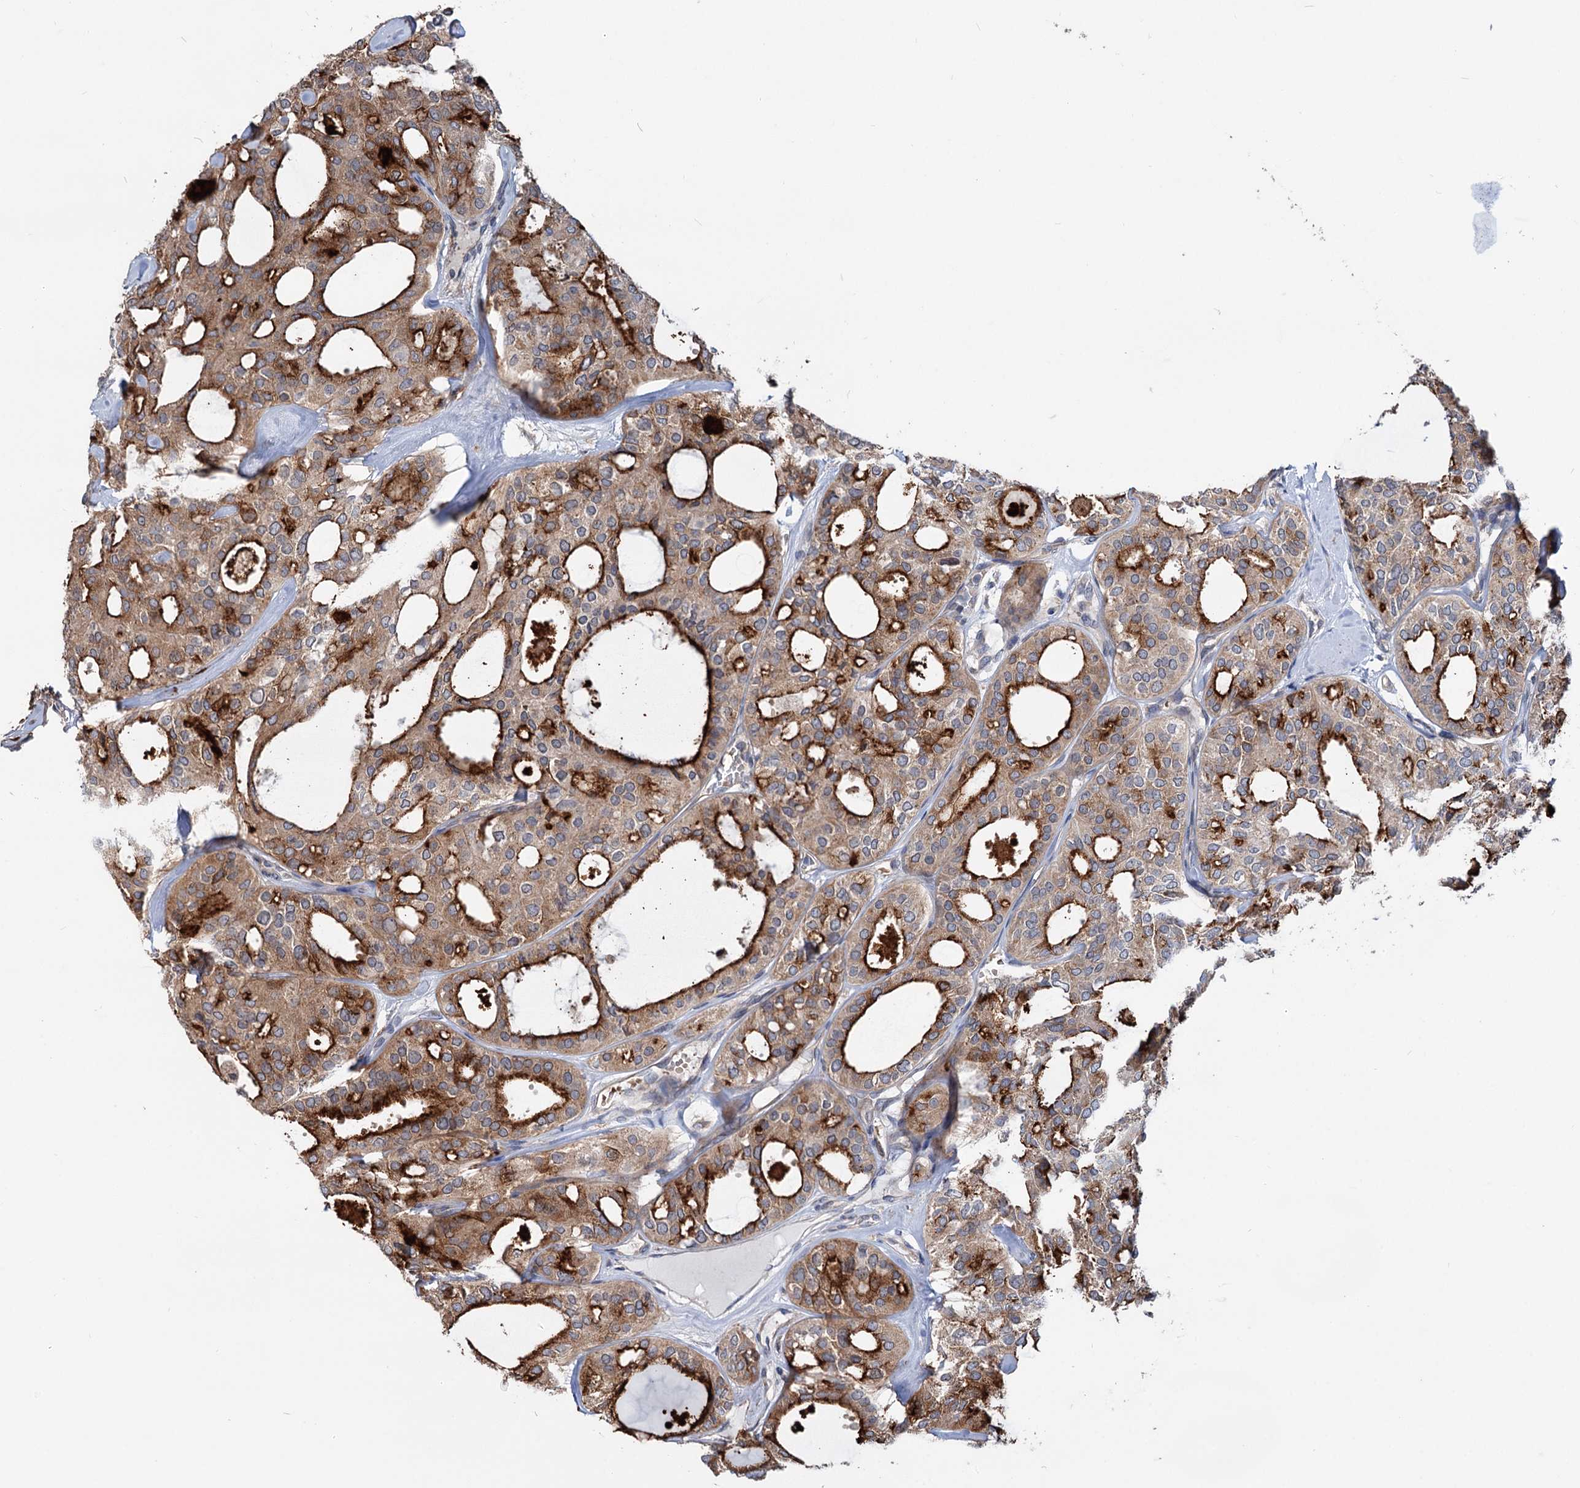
{"staining": {"intensity": "strong", "quantity": "25%-75%", "location": "cytoplasmic/membranous"}, "tissue": "thyroid cancer", "cell_type": "Tumor cells", "image_type": "cancer", "snomed": [{"axis": "morphology", "description": "Follicular adenoma carcinoma, NOS"}, {"axis": "topography", "description": "Thyroid gland"}], "caption": "Human thyroid follicular adenoma carcinoma stained with a protein marker exhibits strong staining in tumor cells.", "gene": "RNF111", "patient": {"sex": "male", "age": 75}}